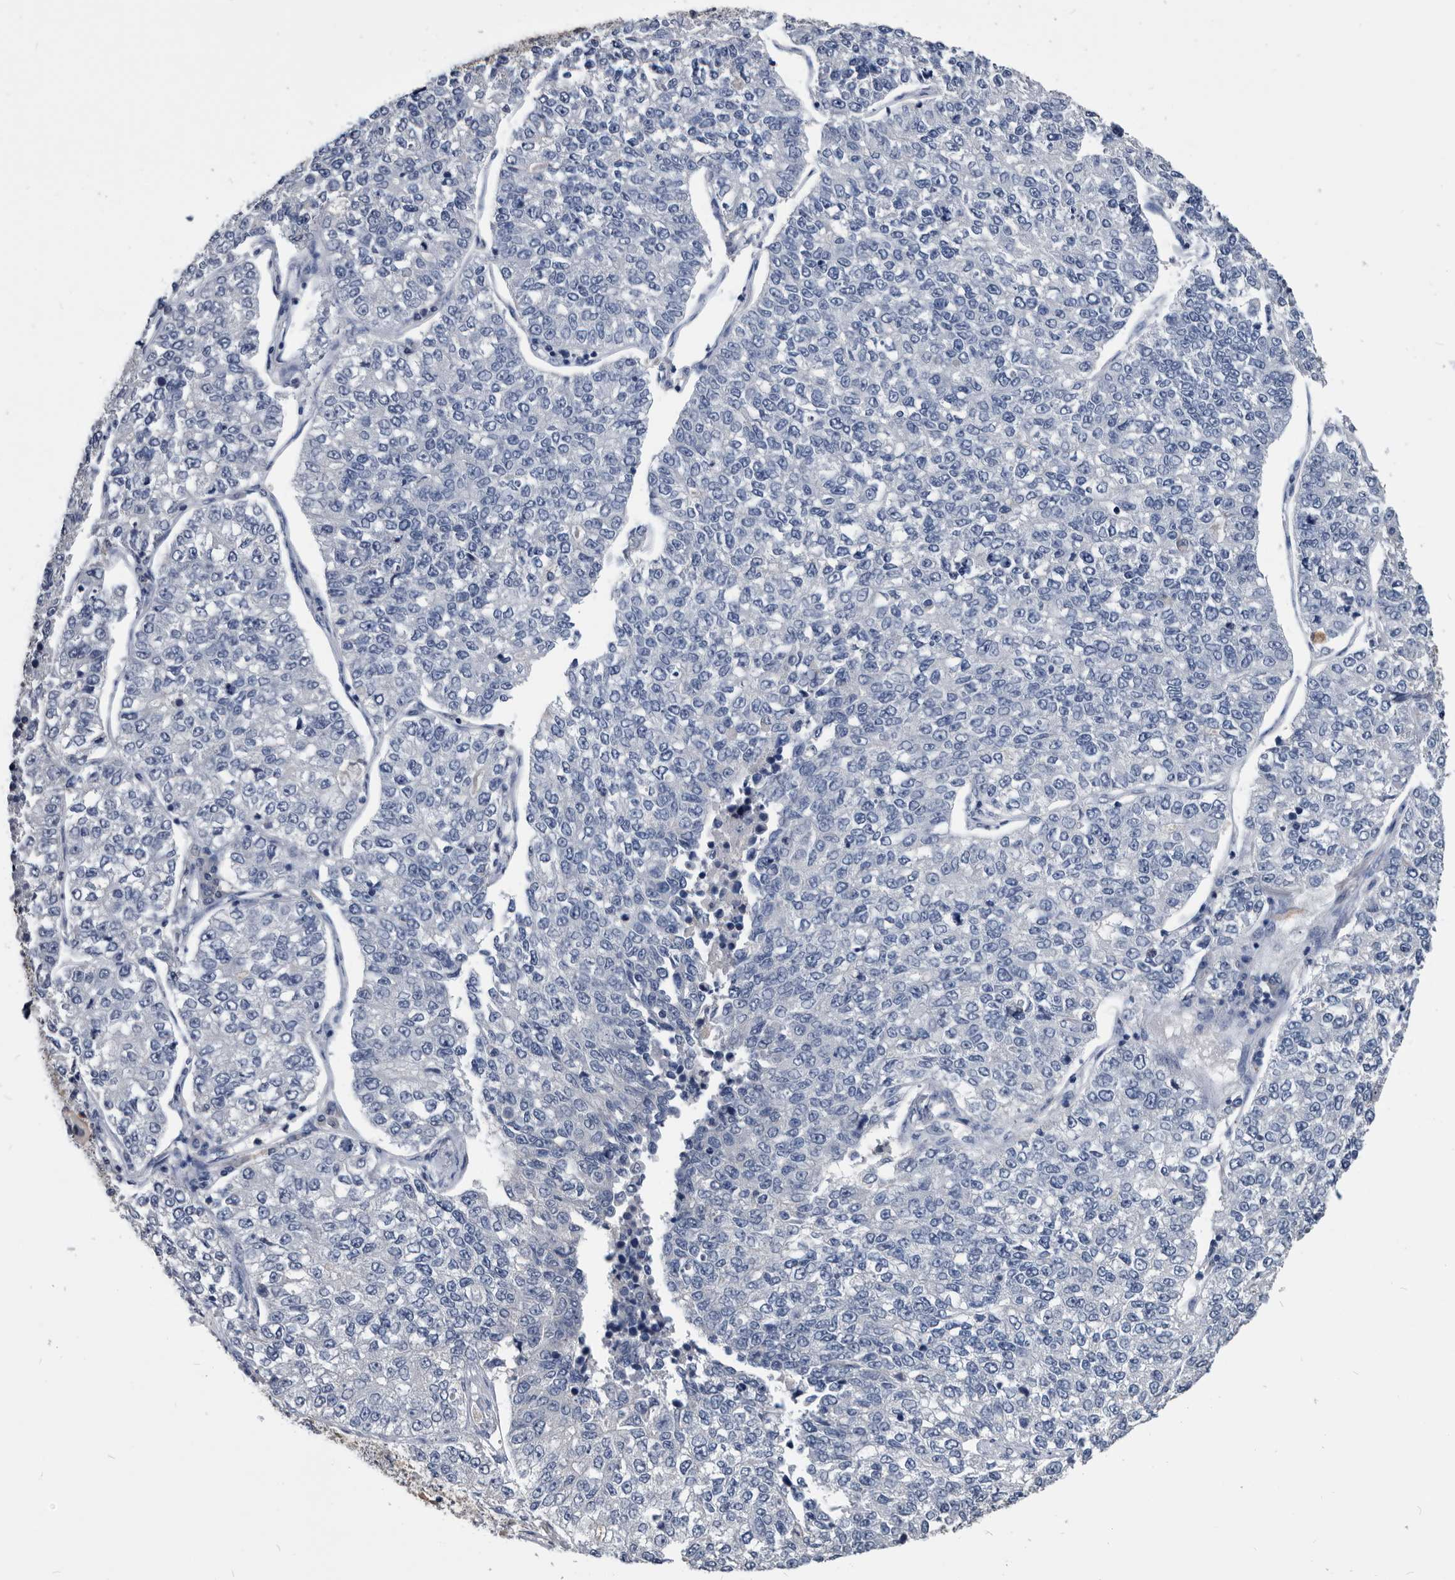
{"staining": {"intensity": "negative", "quantity": "none", "location": "none"}, "tissue": "lung cancer", "cell_type": "Tumor cells", "image_type": "cancer", "snomed": [{"axis": "morphology", "description": "Adenocarcinoma, NOS"}, {"axis": "topography", "description": "Lung"}], "caption": "Lung cancer was stained to show a protein in brown. There is no significant expression in tumor cells.", "gene": "PDXK", "patient": {"sex": "male", "age": 49}}